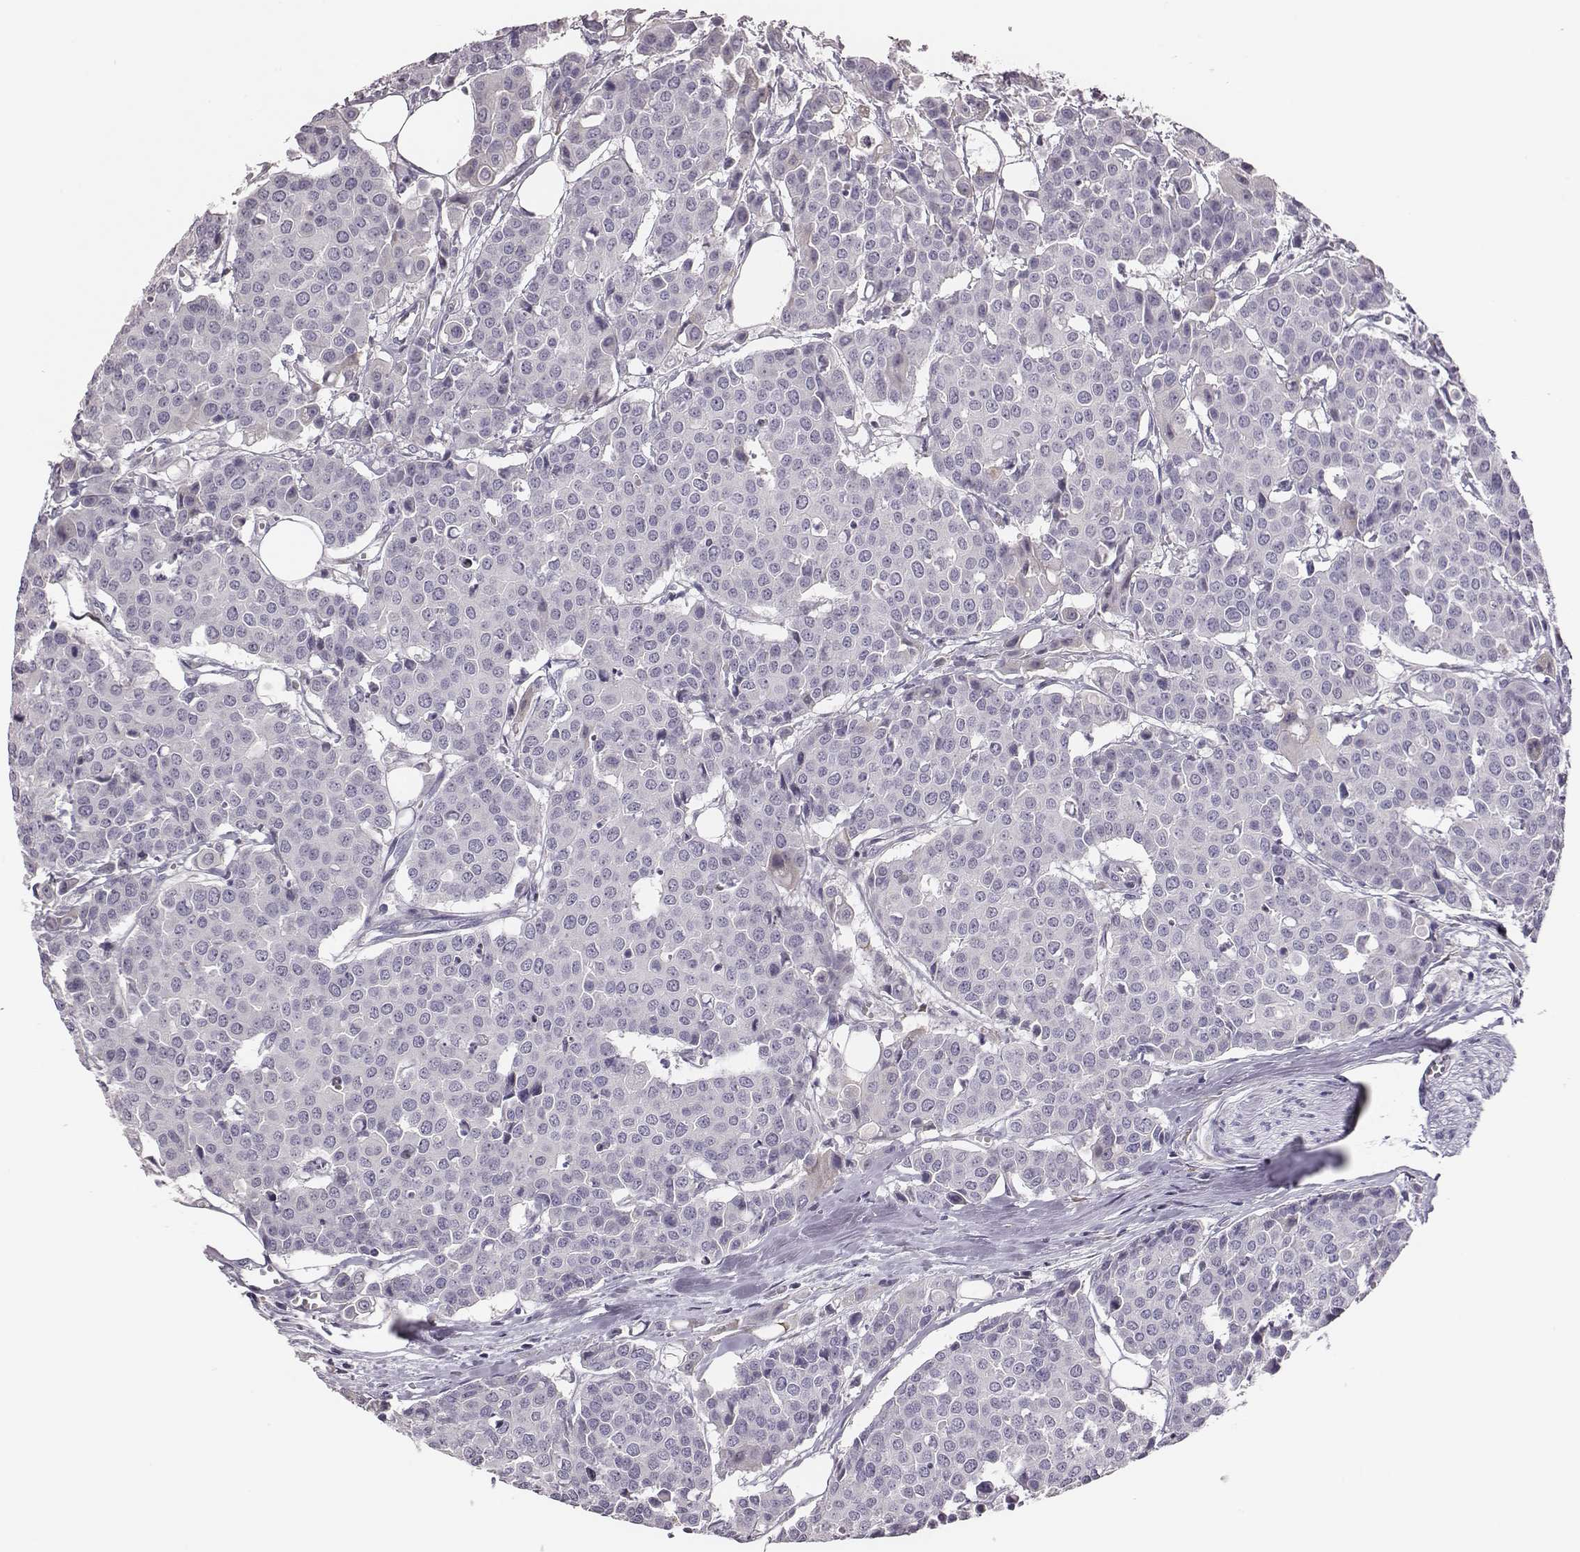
{"staining": {"intensity": "negative", "quantity": "none", "location": "none"}, "tissue": "carcinoid", "cell_type": "Tumor cells", "image_type": "cancer", "snomed": [{"axis": "morphology", "description": "Carcinoid, malignant, NOS"}, {"axis": "topography", "description": "Colon"}], "caption": "High power microscopy photomicrograph of an immunohistochemistry (IHC) photomicrograph of carcinoid (malignant), revealing no significant positivity in tumor cells. (DAB (3,3'-diaminobenzidine) immunohistochemistry visualized using brightfield microscopy, high magnification).", "gene": "GUCA1A", "patient": {"sex": "male", "age": 81}}